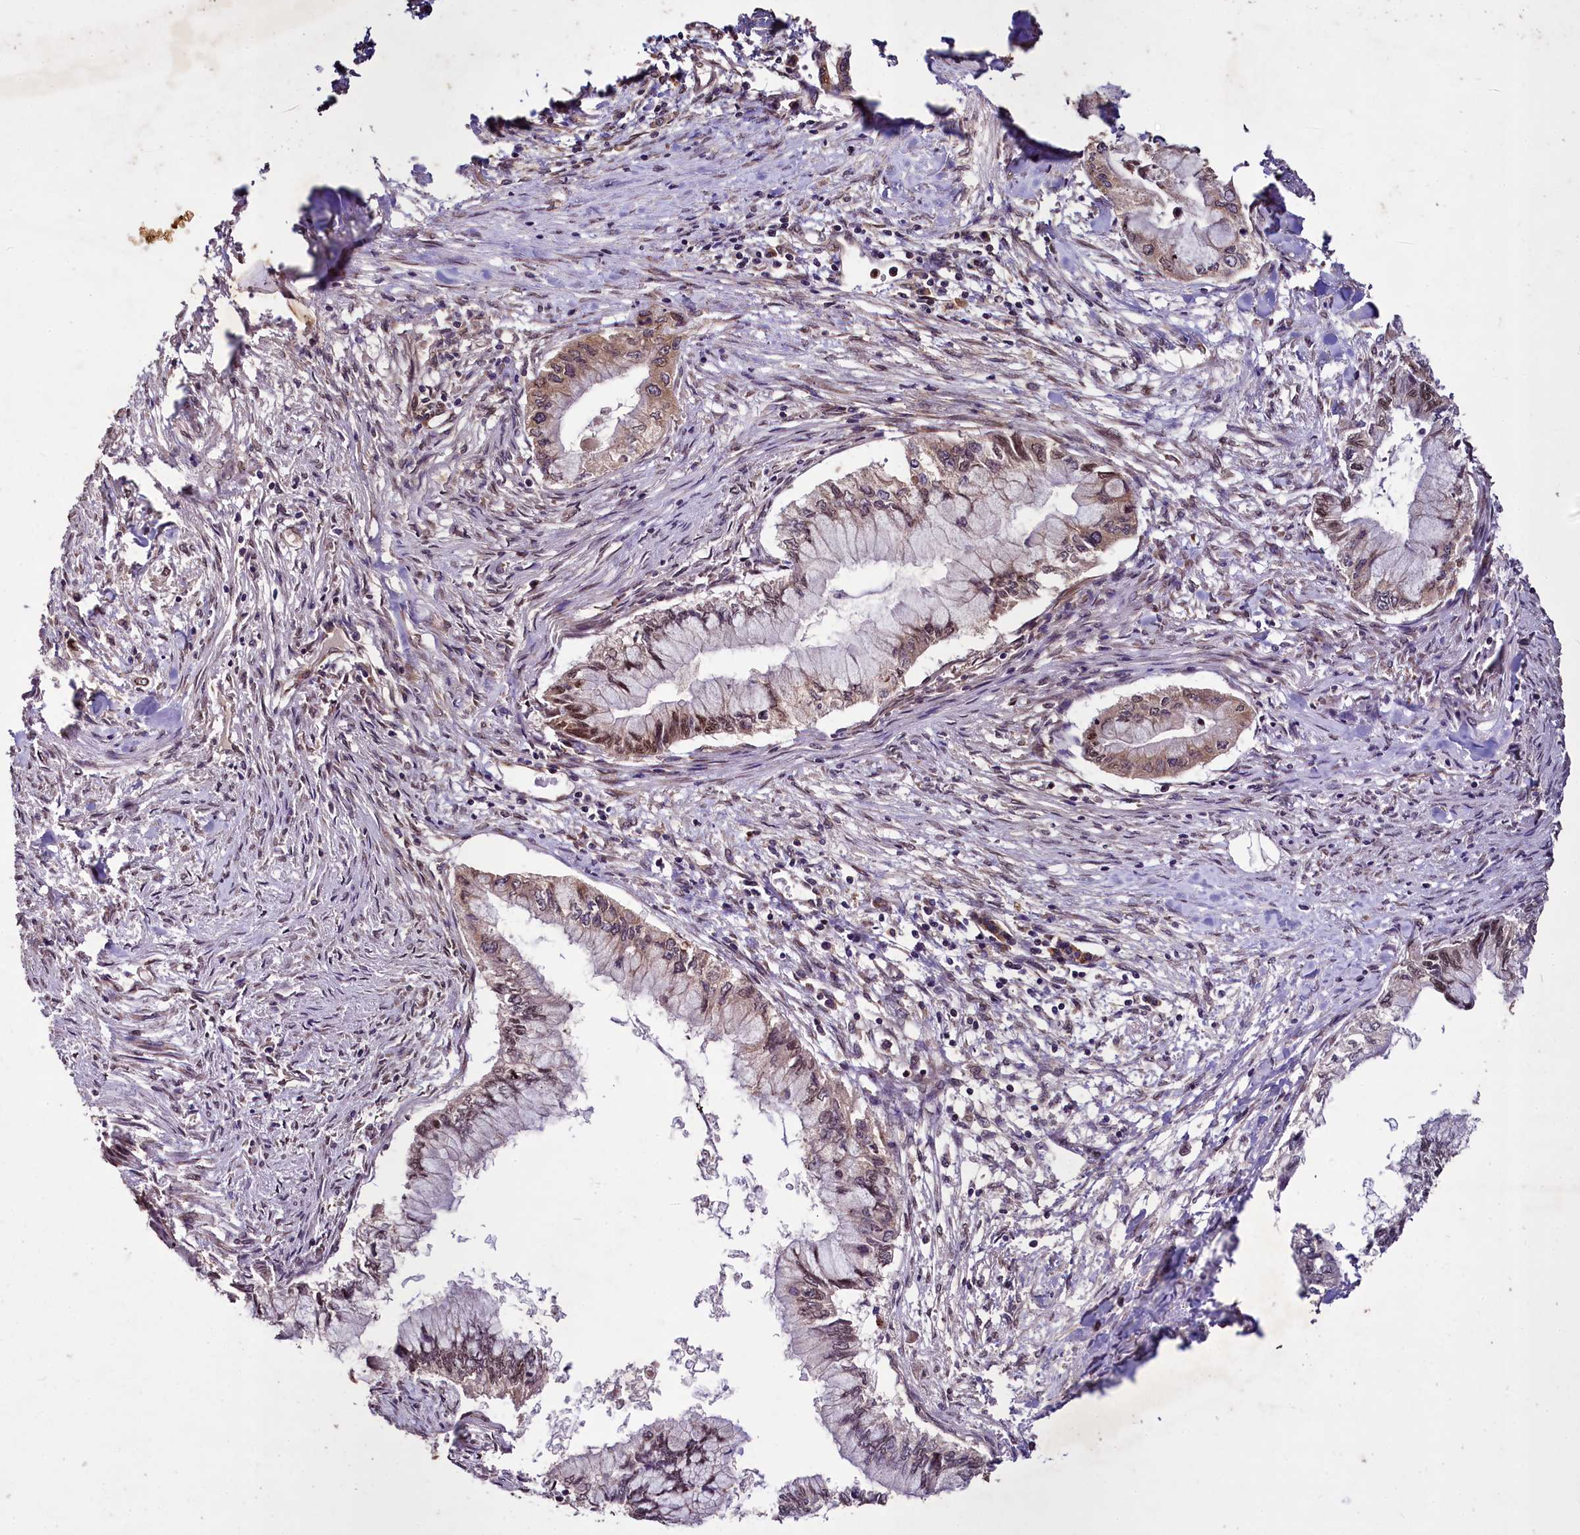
{"staining": {"intensity": "moderate", "quantity": "<25%", "location": "cytoplasmic/membranous,nuclear"}, "tissue": "pancreatic cancer", "cell_type": "Tumor cells", "image_type": "cancer", "snomed": [{"axis": "morphology", "description": "Adenocarcinoma, NOS"}, {"axis": "topography", "description": "Pancreas"}], "caption": "An image of human pancreatic adenocarcinoma stained for a protein reveals moderate cytoplasmic/membranous and nuclear brown staining in tumor cells.", "gene": "DCP1B", "patient": {"sex": "male", "age": 48}}